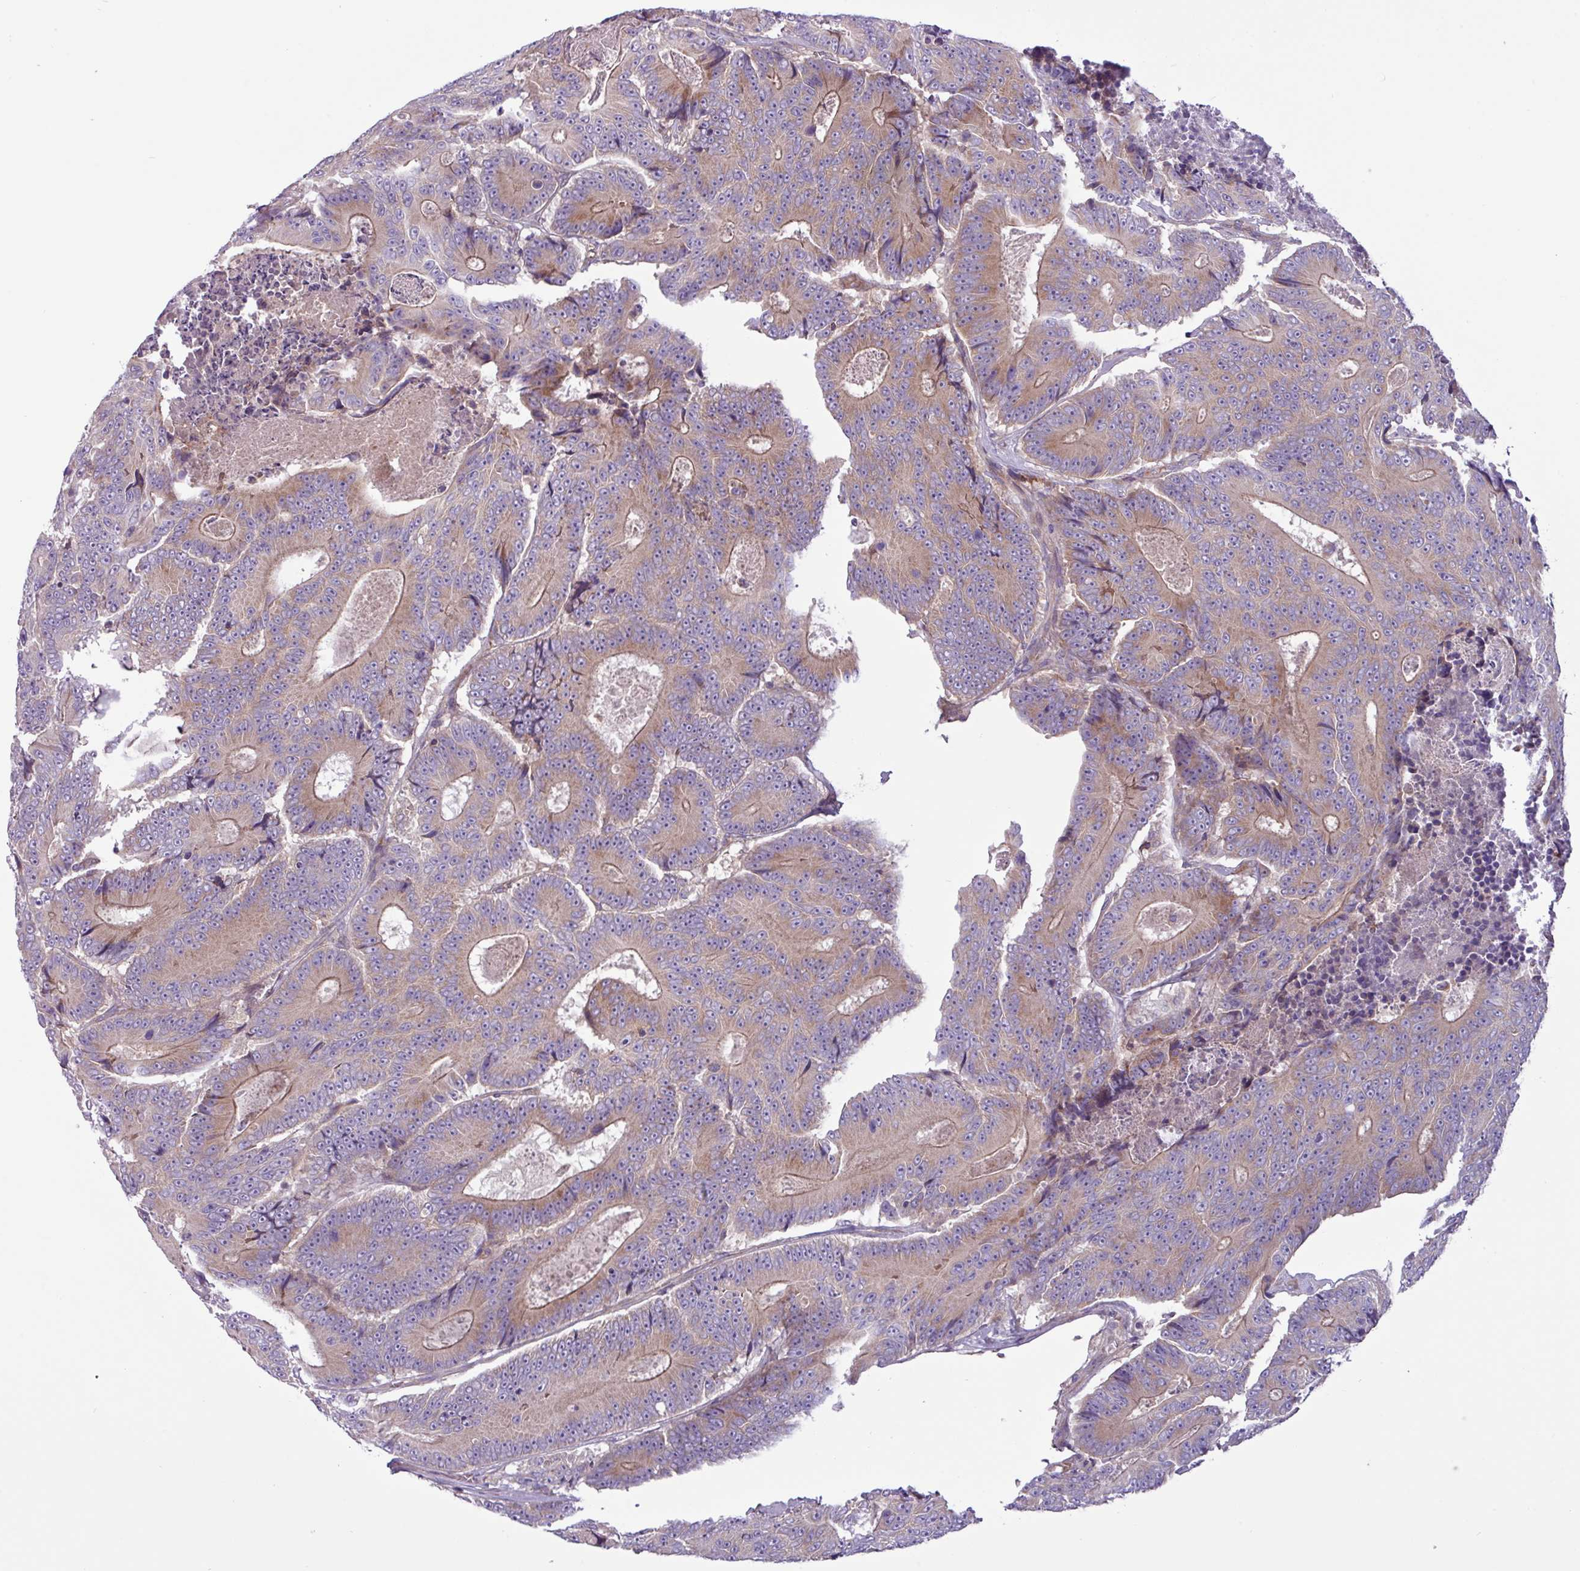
{"staining": {"intensity": "moderate", "quantity": "25%-75%", "location": "cytoplasmic/membranous"}, "tissue": "colorectal cancer", "cell_type": "Tumor cells", "image_type": "cancer", "snomed": [{"axis": "morphology", "description": "Adenocarcinoma, NOS"}, {"axis": "topography", "description": "Colon"}], "caption": "Human colorectal cancer stained for a protein (brown) demonstrates moderate cytoplasmic/membranous positive expression in about 25%-75% of tumor cells.", "gene": "RAB19", "patient": {"sex": "male", "age": 83}}